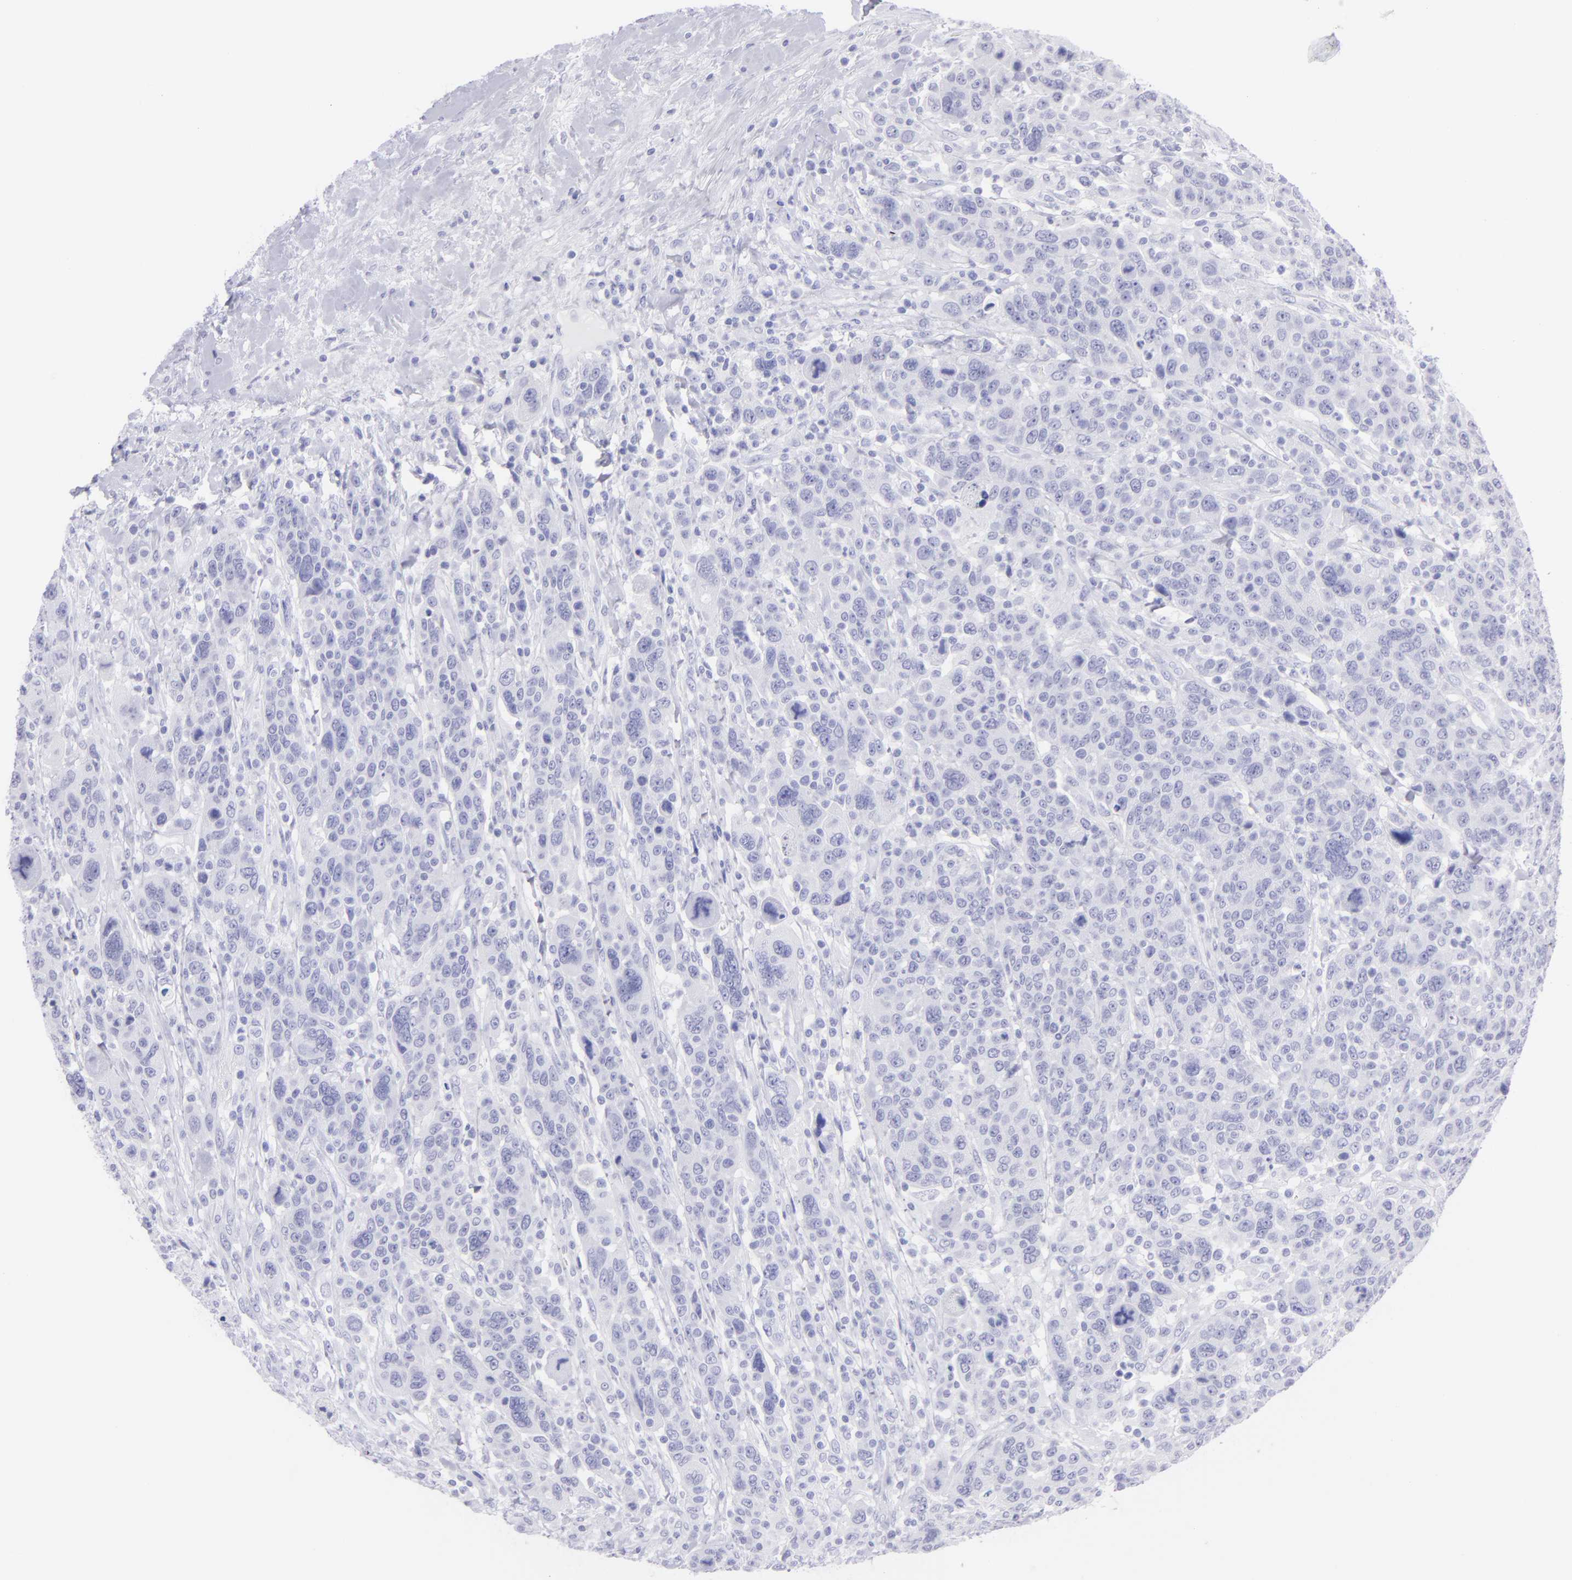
{"staining": {"intensity": "negative", "quantity": "none", "location": "none"}, "tissue": "breast cancer", "cell_type": "Tumor cells", "image_type": "cancer", "snomed": [{"axis": "morphology", "description": "Duct carcinoma"}, {"axis": "topography", "description": "Breast"}], "caption": "This is a photomicrograph of IHC staining of invasive ductal carcinoma (breast), which shows no staining in tumor cells.", "gene": "SLC1A3", "patient": {"sex": "female", "age": 37}}